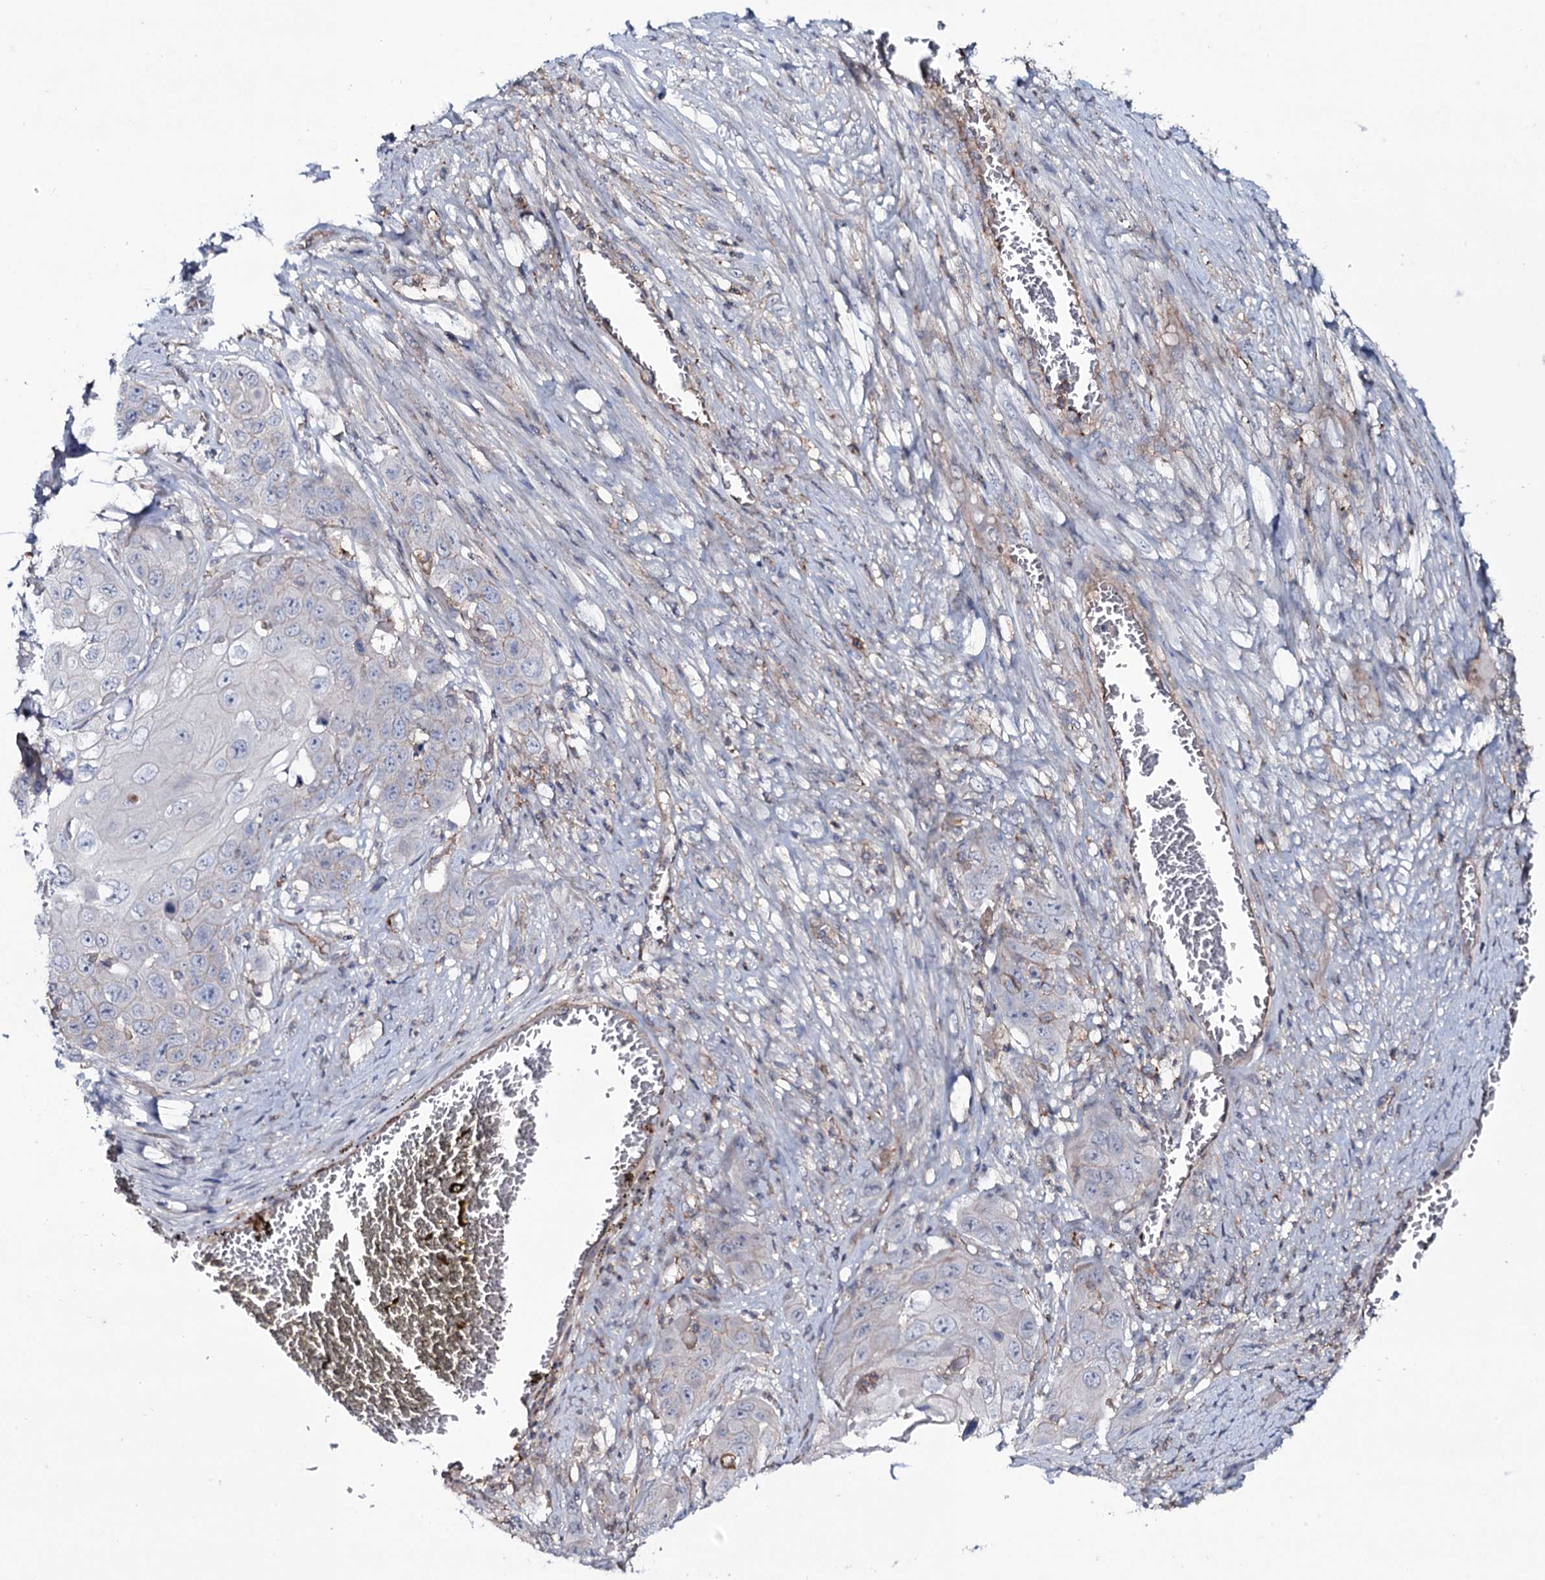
{"staining": {"intensity": "weak", "quantity": "<25%", "location": "cytoplasmic/membranous"}, "tissue": "skin cancer", "cell_type": "Tumor cells", "image_type": "cancer", "snomed": [{"axis": "morphology", "description": "Squamous cell carcinoma, NOS"}, {"axis": "topography", "description": "Skin"}], "caption": "Human squamous cell carcinoma (skin) stained for a protein using IHC exhibits no positivity in tumor cells.", "gene": "SNAP23", "patient": {"sex": "male", "age": 55}}